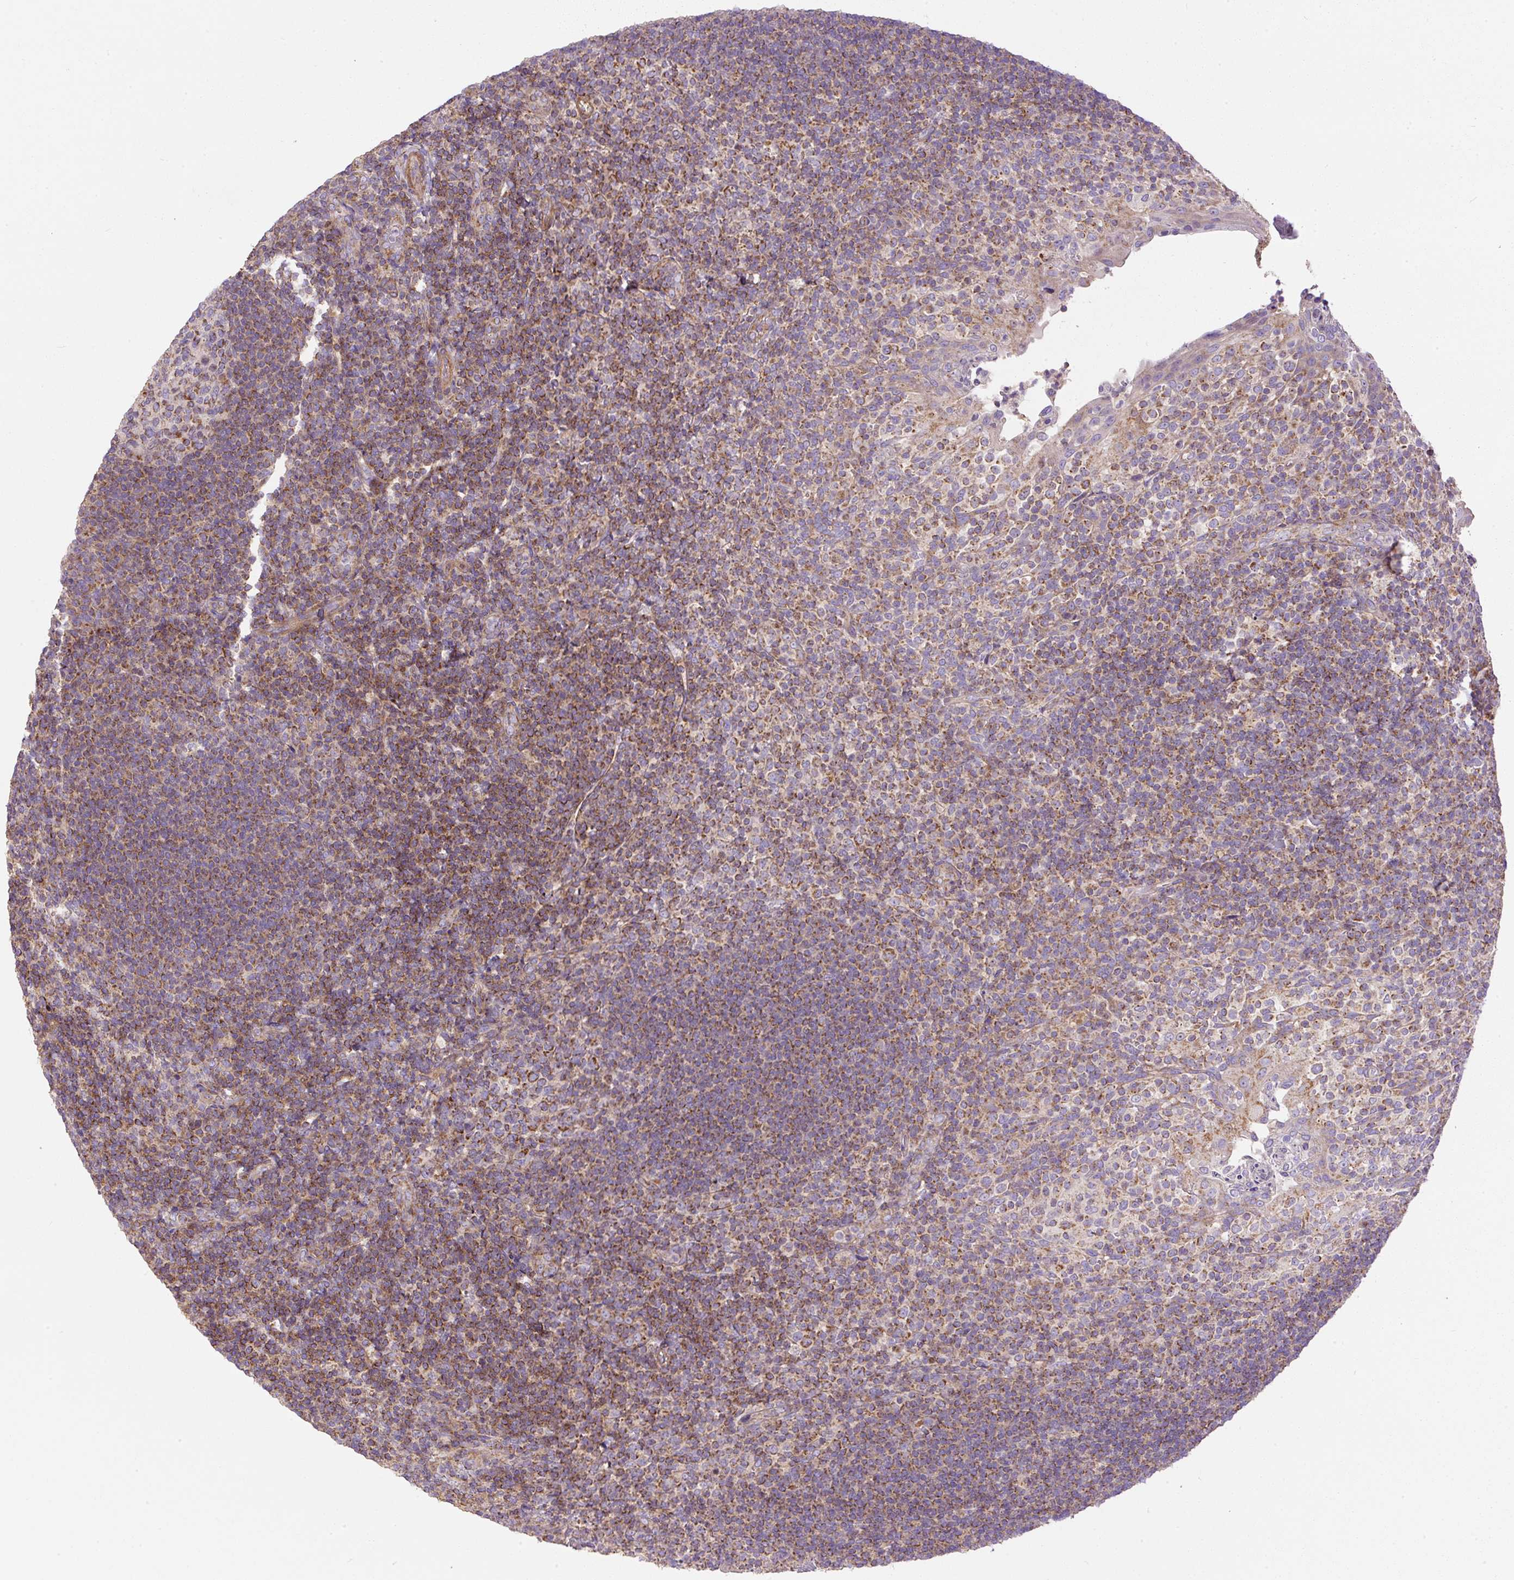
{"staining": {"intensity": "moderate", "quantity": "25%-75%", "location": "cytoplasmic/membranous"}, "tissue": "tonsil", "cell_type": "Germinal center cells", "image_type": "normal", "snomed": [{"axis": "morphology", "description": "Normal tissue, NOS"}, {"axis": "topography", "description": "Tonsil"}], "caption": "A photomicrograph of tonsil stained for a protein exhibits moderate cytoplasmic/membranous brown staining in germinal center cells.", "gene": "NDUFAF2", "patient": {"sex": "female", "age": 10}}